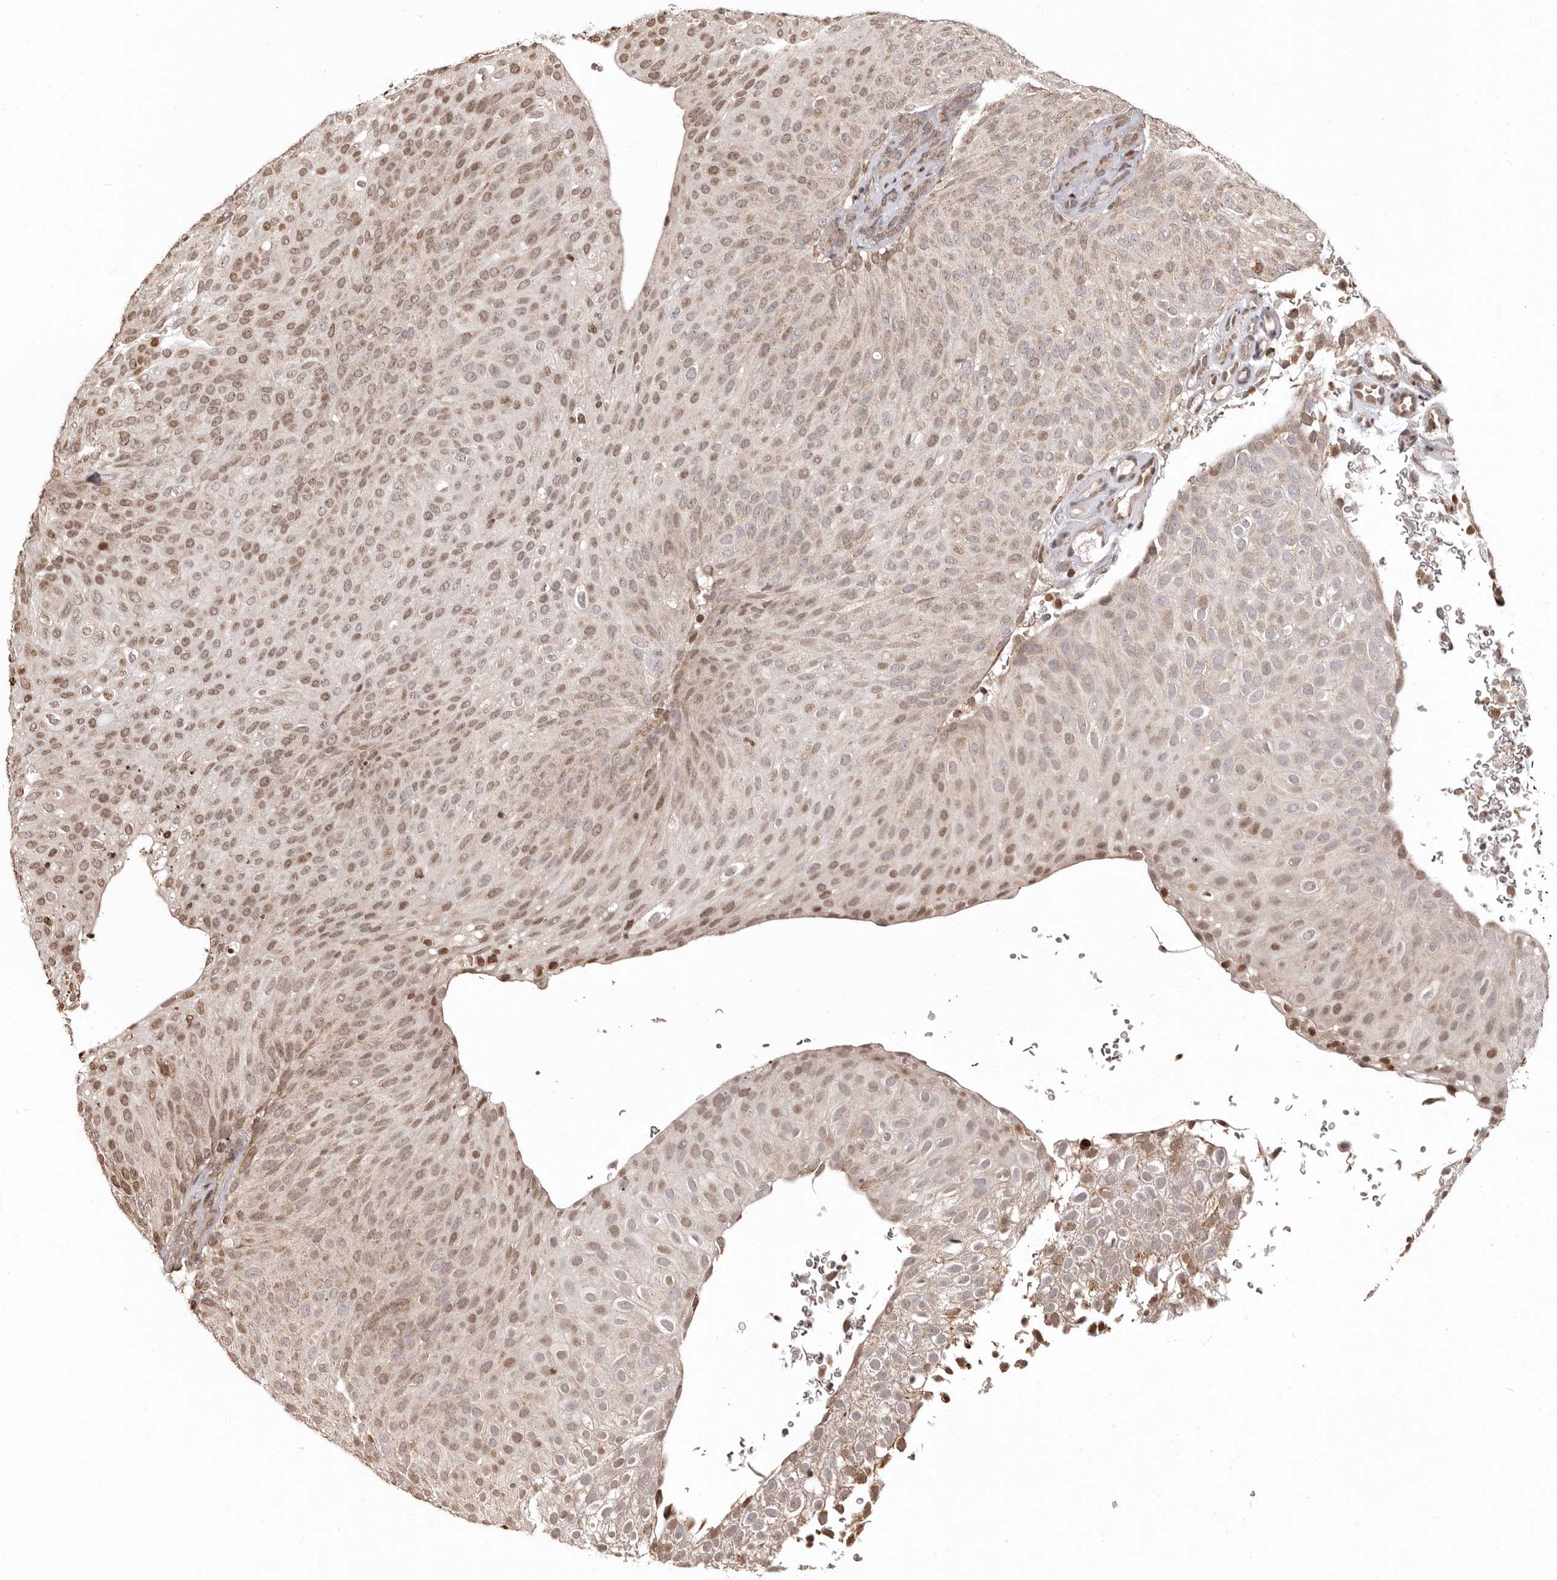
{"staining": {"intensity": "moderate", "quantity": ">75%", "location": "nuclear"}, "tissue": "urothelial cancer", "cell_type": "Tumor cells", "image_type": "cancer", "snomed": [{"axis": "morphology", "description": "Urothelial carcinoma, Low grade"}, {"axis": "topography", "description": "Urinary bladder"}], "caption": "Moderate nuclear positivity for a protein is seen in about >75% of tumor cells of urothelial cancer using immunohistochemistry (IHC).", "gene": "CCDC190", "patient": {"sex": "male", "age": 78}}